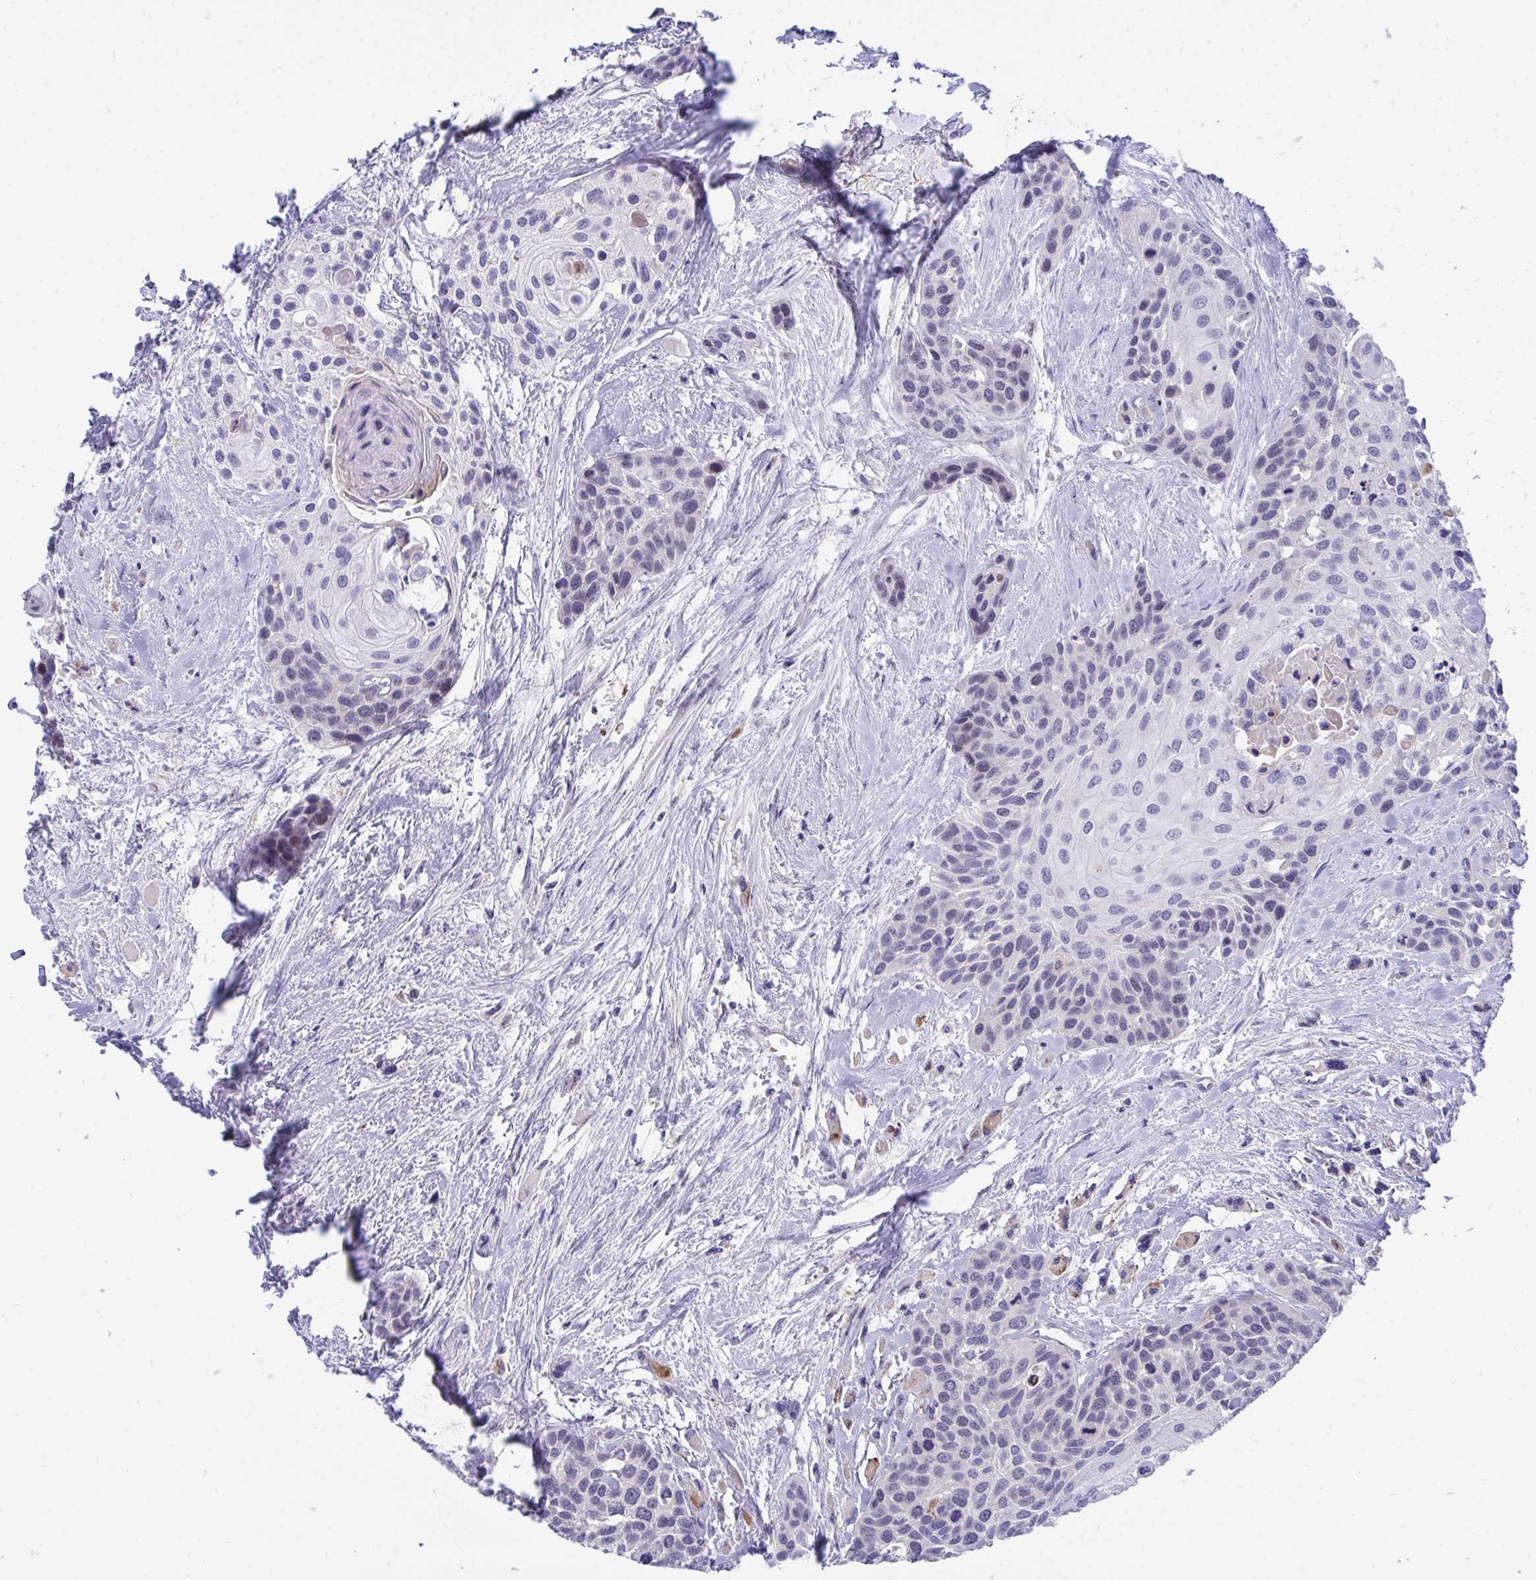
{"staining": {"intensity": "weak", "quantity": "<25%", "location": "nuclear"}, "tissue": "head and neck cancer", "cell_type": "Tumor cells", "image_type": "cancer", "snomed": [{"axis": "morphology", "description": "Squamous cell carcinoma, NOS"}, {"axis": "topography", "description": "Head-Neck"}], "caption": "Head and neck squamous cell carcinoma was stained to show a protein in brown. There is no significant staining in tumor cells.", "gene": "CENPQ", "patient": {"sex": "female", "age": 50}}